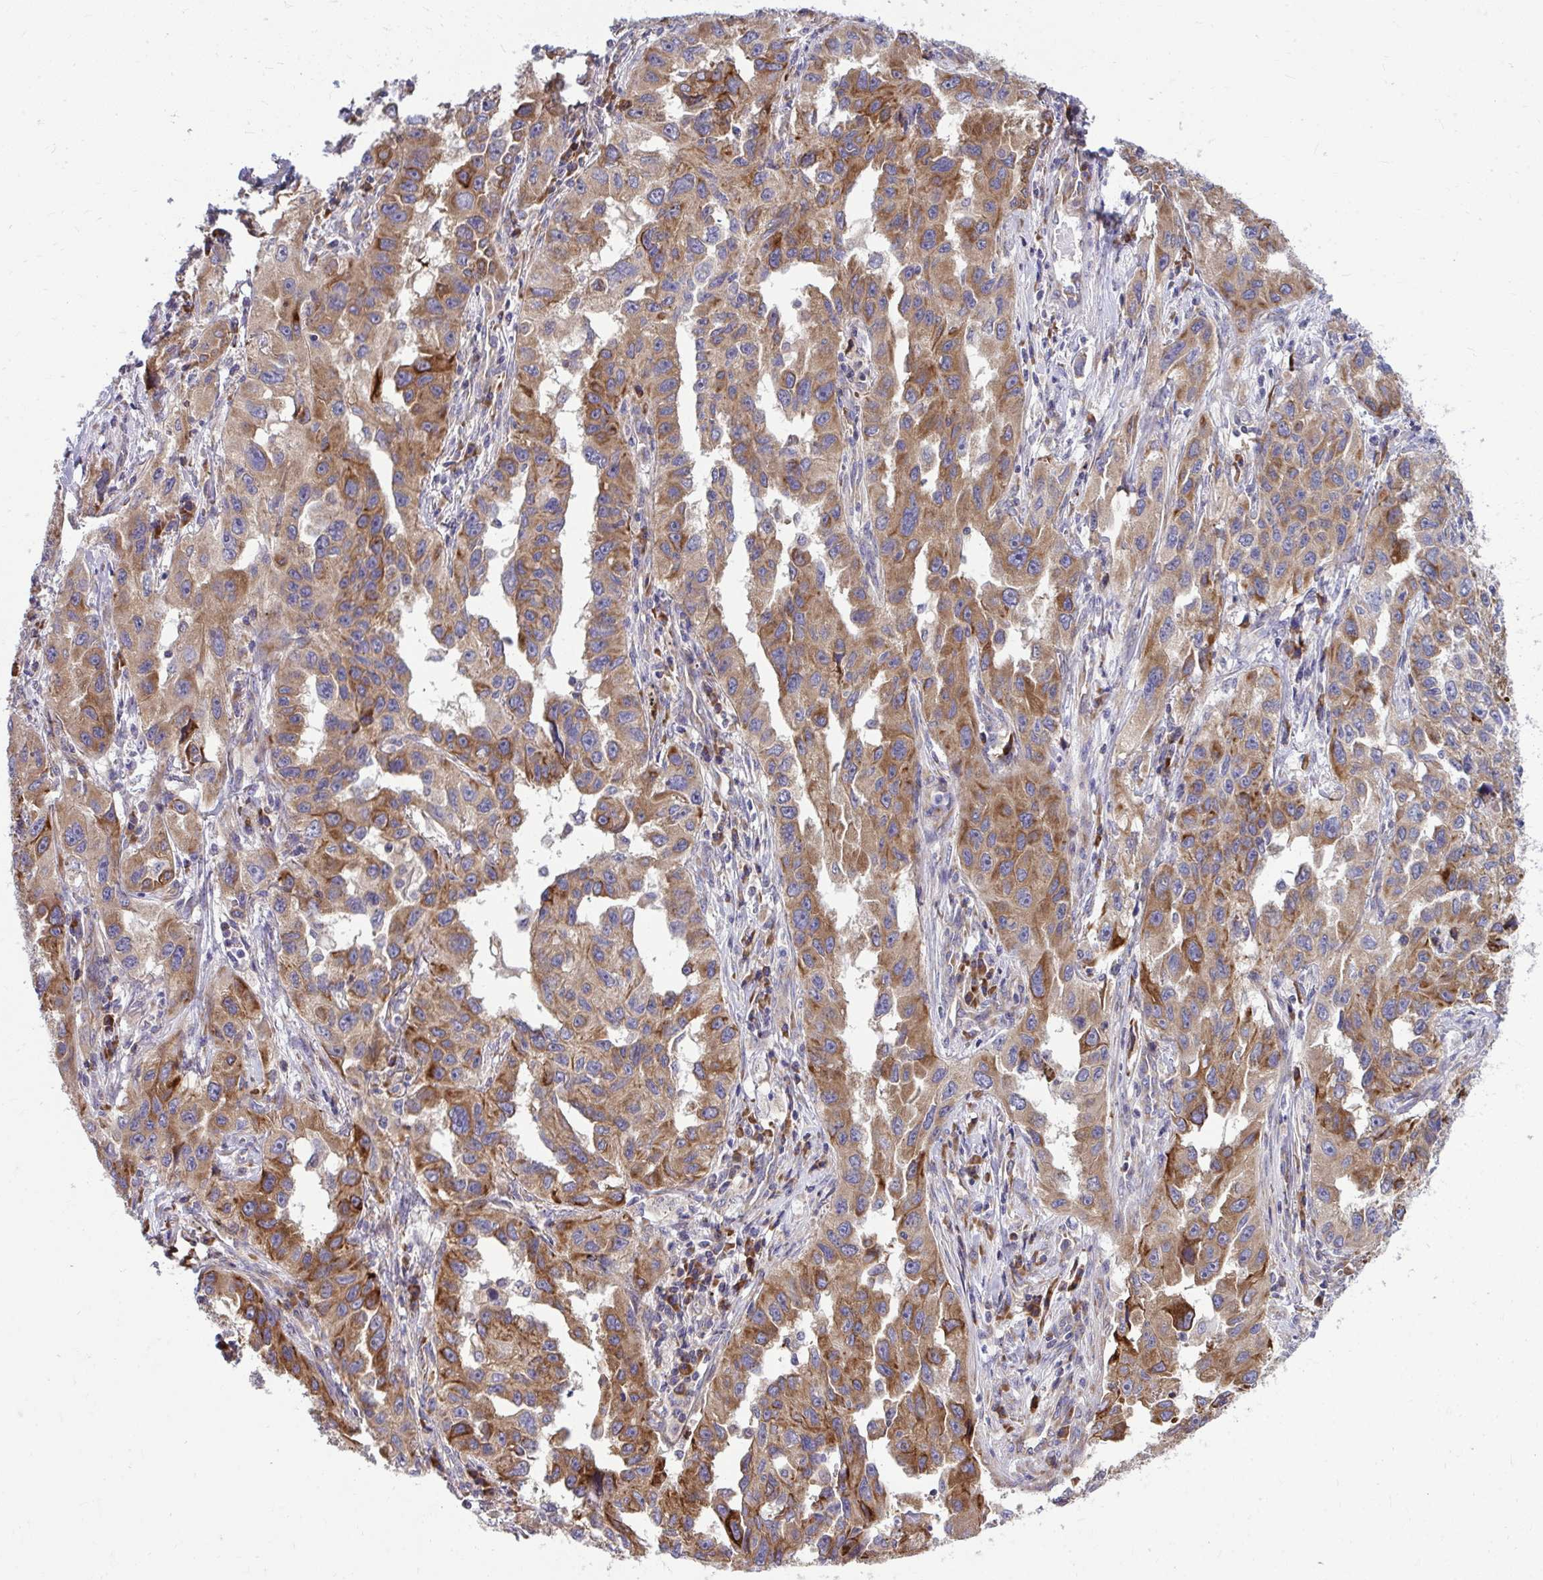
{"staining": {"intensity": "moderate", "quantity": ">75%", "location": "cytoplasmic/membranous"}, "tissue": "lung cancer", "cell_type": "Tumor cells", "image_type": "cancer", "snomed": [{"axis": "morphology", "description": "Adenocarcinoma, NOS"}, {"axis": "topography", "description": "Lung"}], "caption": "Immunohistochemistry micrograph of neoplastic tissue: lung adenocarcinoma stained using immunohistochemistry shows medium levels of moderate protein expression localized specifically in the cytoplasmic/membranous of tumor cells, appearing as a cytoplasmic/membranous brown color.", "gene": "GFPT2", "patient": {"sex": "female", "age": 73}}